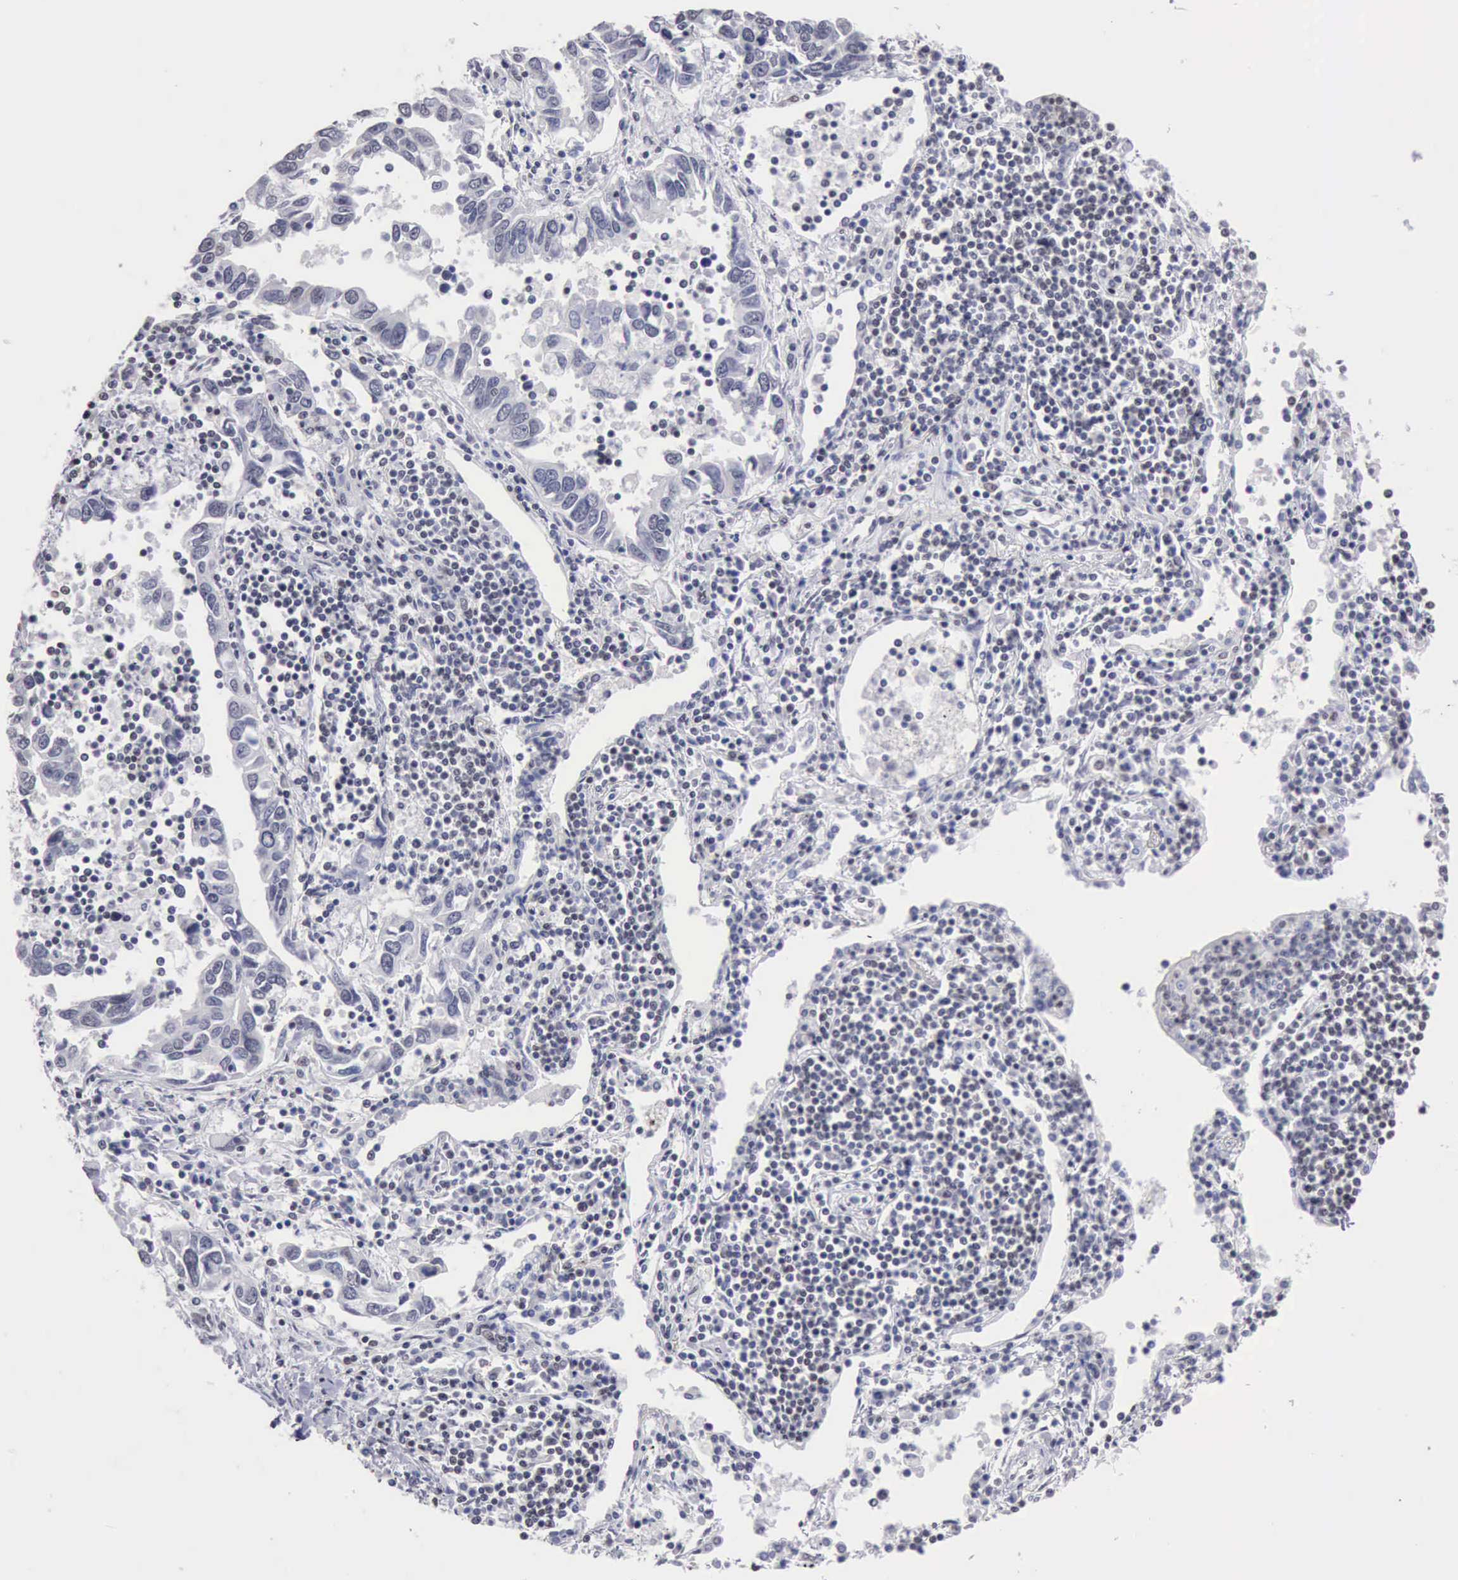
{"staining": {"intensity": "weak", "quantity": "<25%", "location": "nuclear"}, "tissue": "lung cancer", "cell_type": "Tumor cells", "image_type": "cancer", "snomed": [{"axis": "morphology", "description": "Adenocarcinoma, NOS"}, {"axis": "topography", "description": "Lung"}], "caption": "A high-resolution histopathology image shows IHC staining of lung cancer, which exhibits no significant expression in tumor cells.", "gene": "TAF1", "patient": {"sex": "male", "age": 48}}